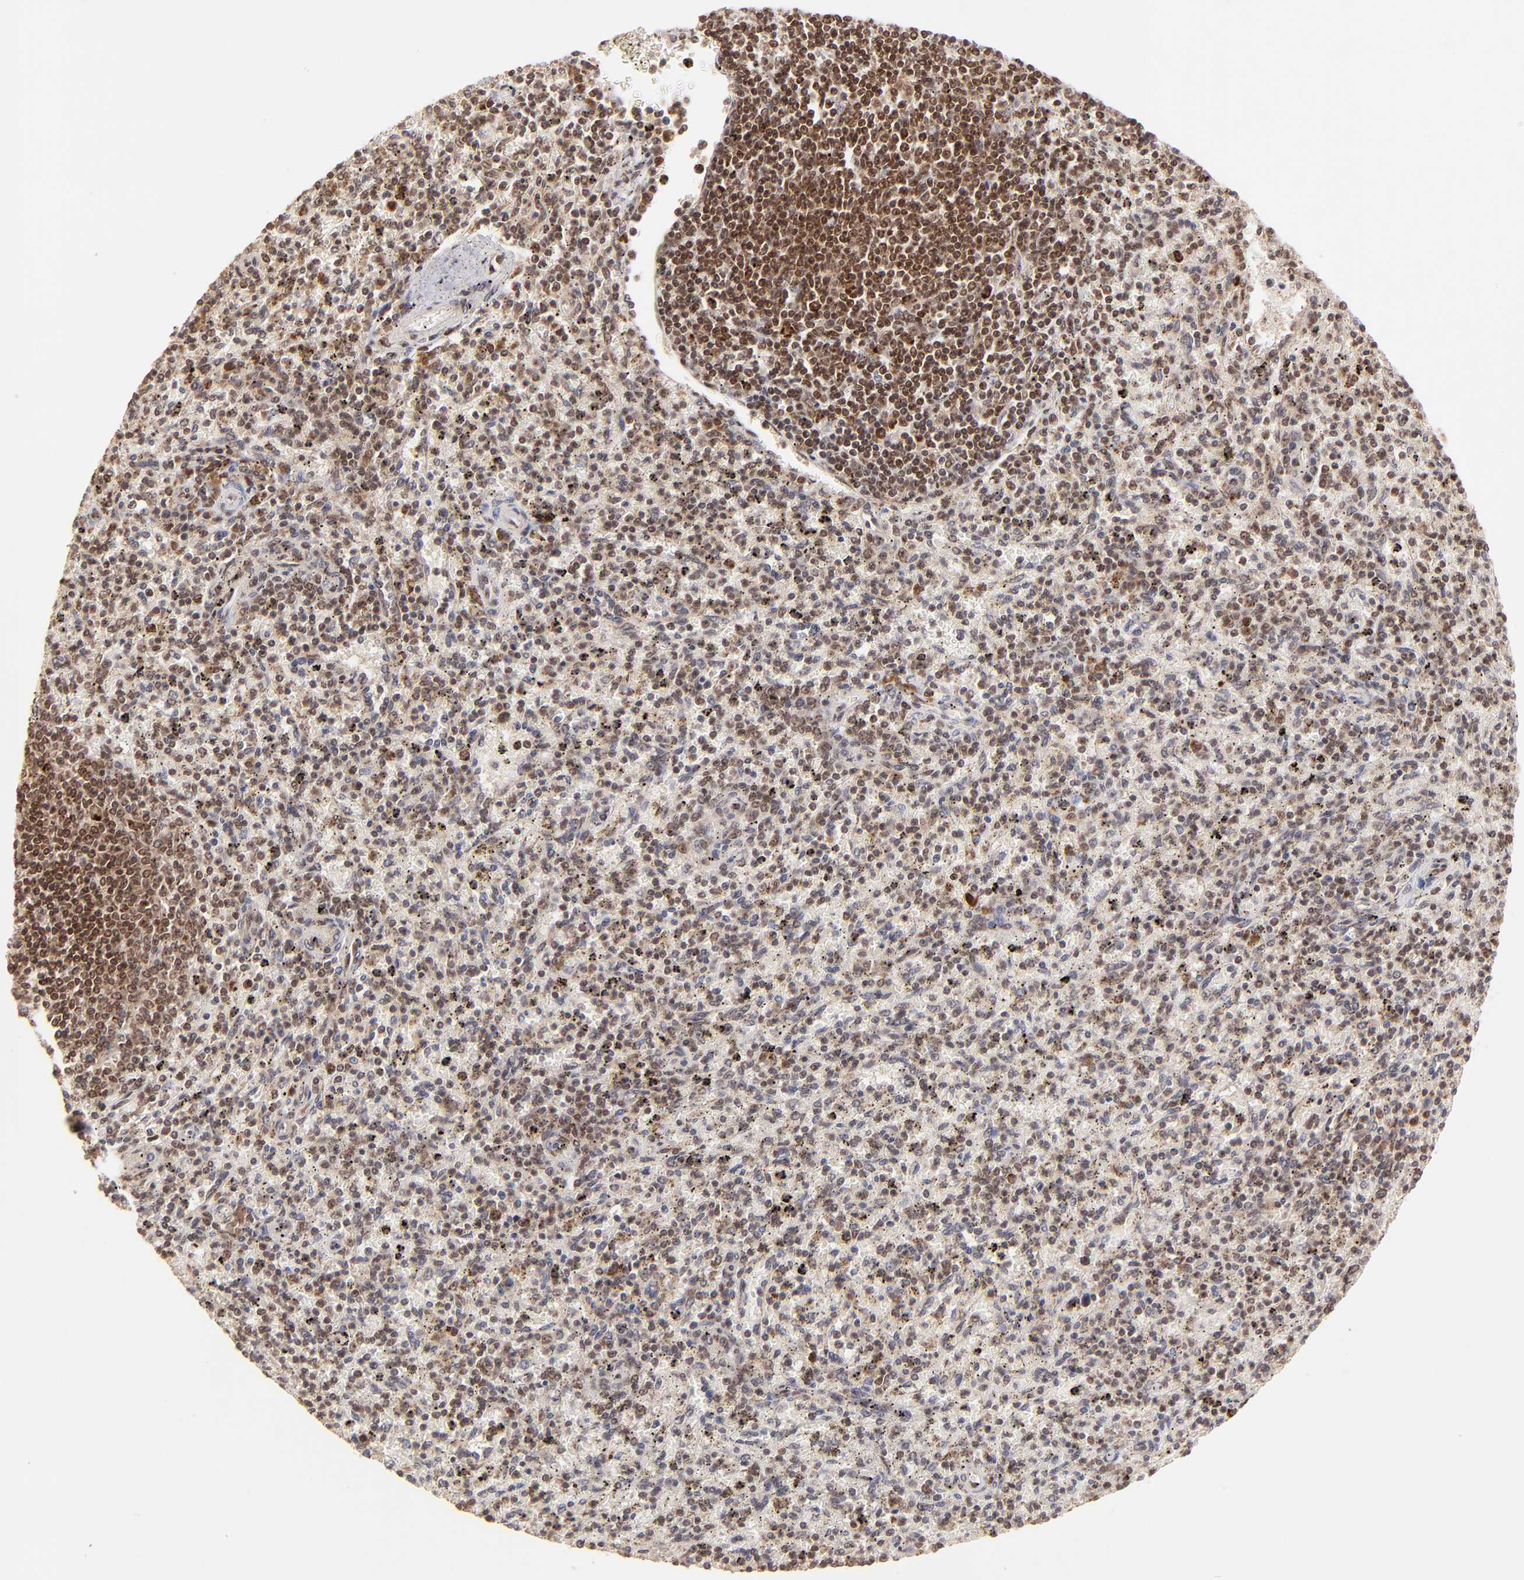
{"staining": {"intensity": "moderate", "quantity": "25%-75%", "location": "nuclear"}, "tissue": "spleen", "cell_type": "Cells in red pulp", "image_type": "normal", "snomed": [{"axis": "morphology", "description": "Normal tissue, NOS"}, {"axis": "topography", "description": "Spleen"}], "caption": "High-magnification brightfield microscopy of benign spleen stained with DAB (3,3'-diaminobenzidine) (brown) and counterstained with hematoxylin (blue). cells in red pulp exhibit moderate nuclear positivity is appreciated in about25%-75% of cells.", "gene": "MED15", "patient": {"sex": "male", "age": 72}}